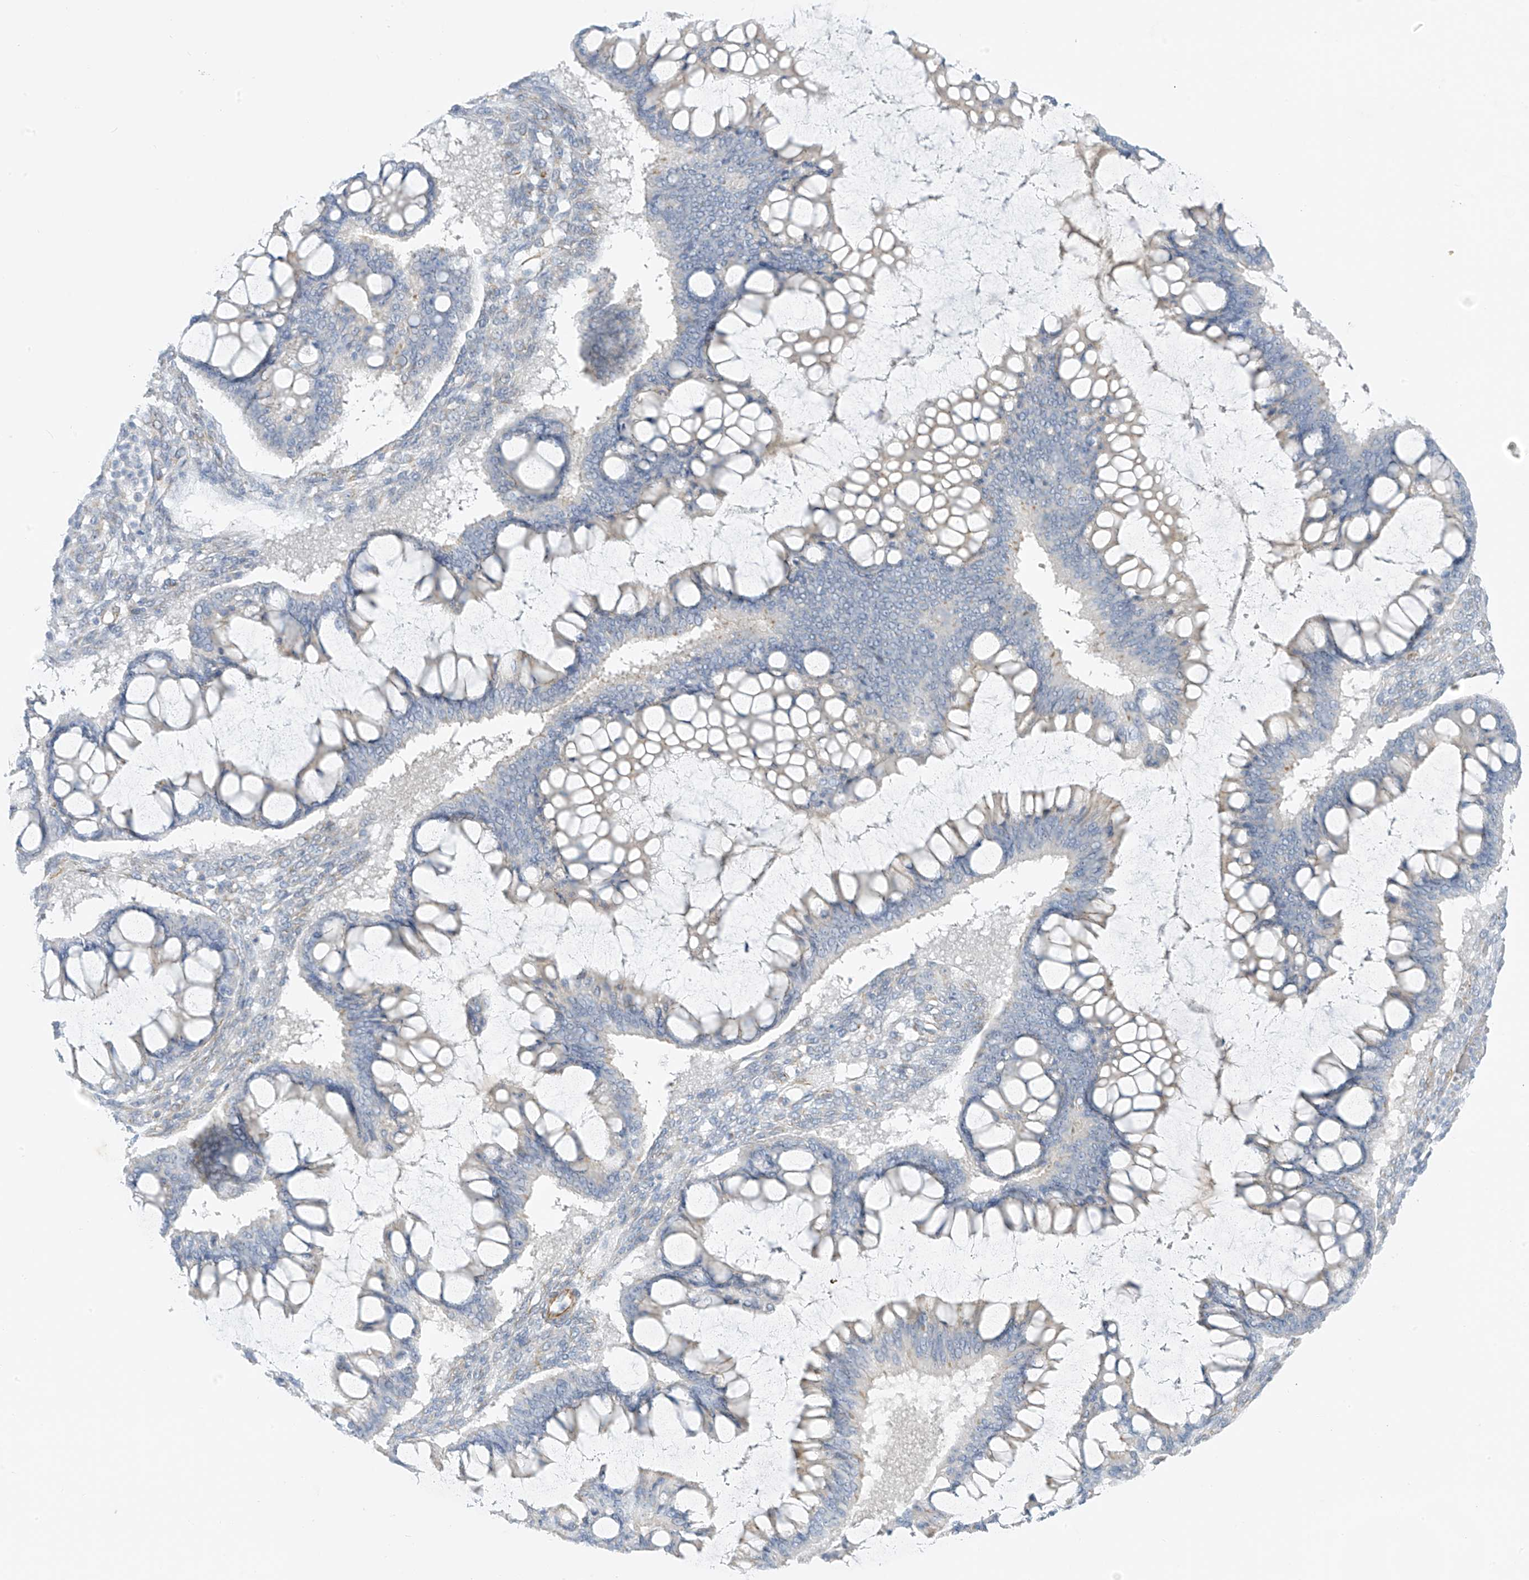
{"staining": {"intensity": "negative", "quantity": "none", "location": "none"}, "tissue": "ovarian cancer", "cell_type": "Tumor cells", "image_type": "cancer", "snomed": [{"axis": "morphology", "description": "Cystadenocarcinoma, mucinous, NOS"}, {"axis": "topography", "description": "Ovary"}], "caption": "An image of mucinous cystadenocarcinoma (ovarian) stained for a protein displays no brown staining in tumor cells.", "gene": "HS6ST2", "patient": {"sex": "female", "age": 73}}